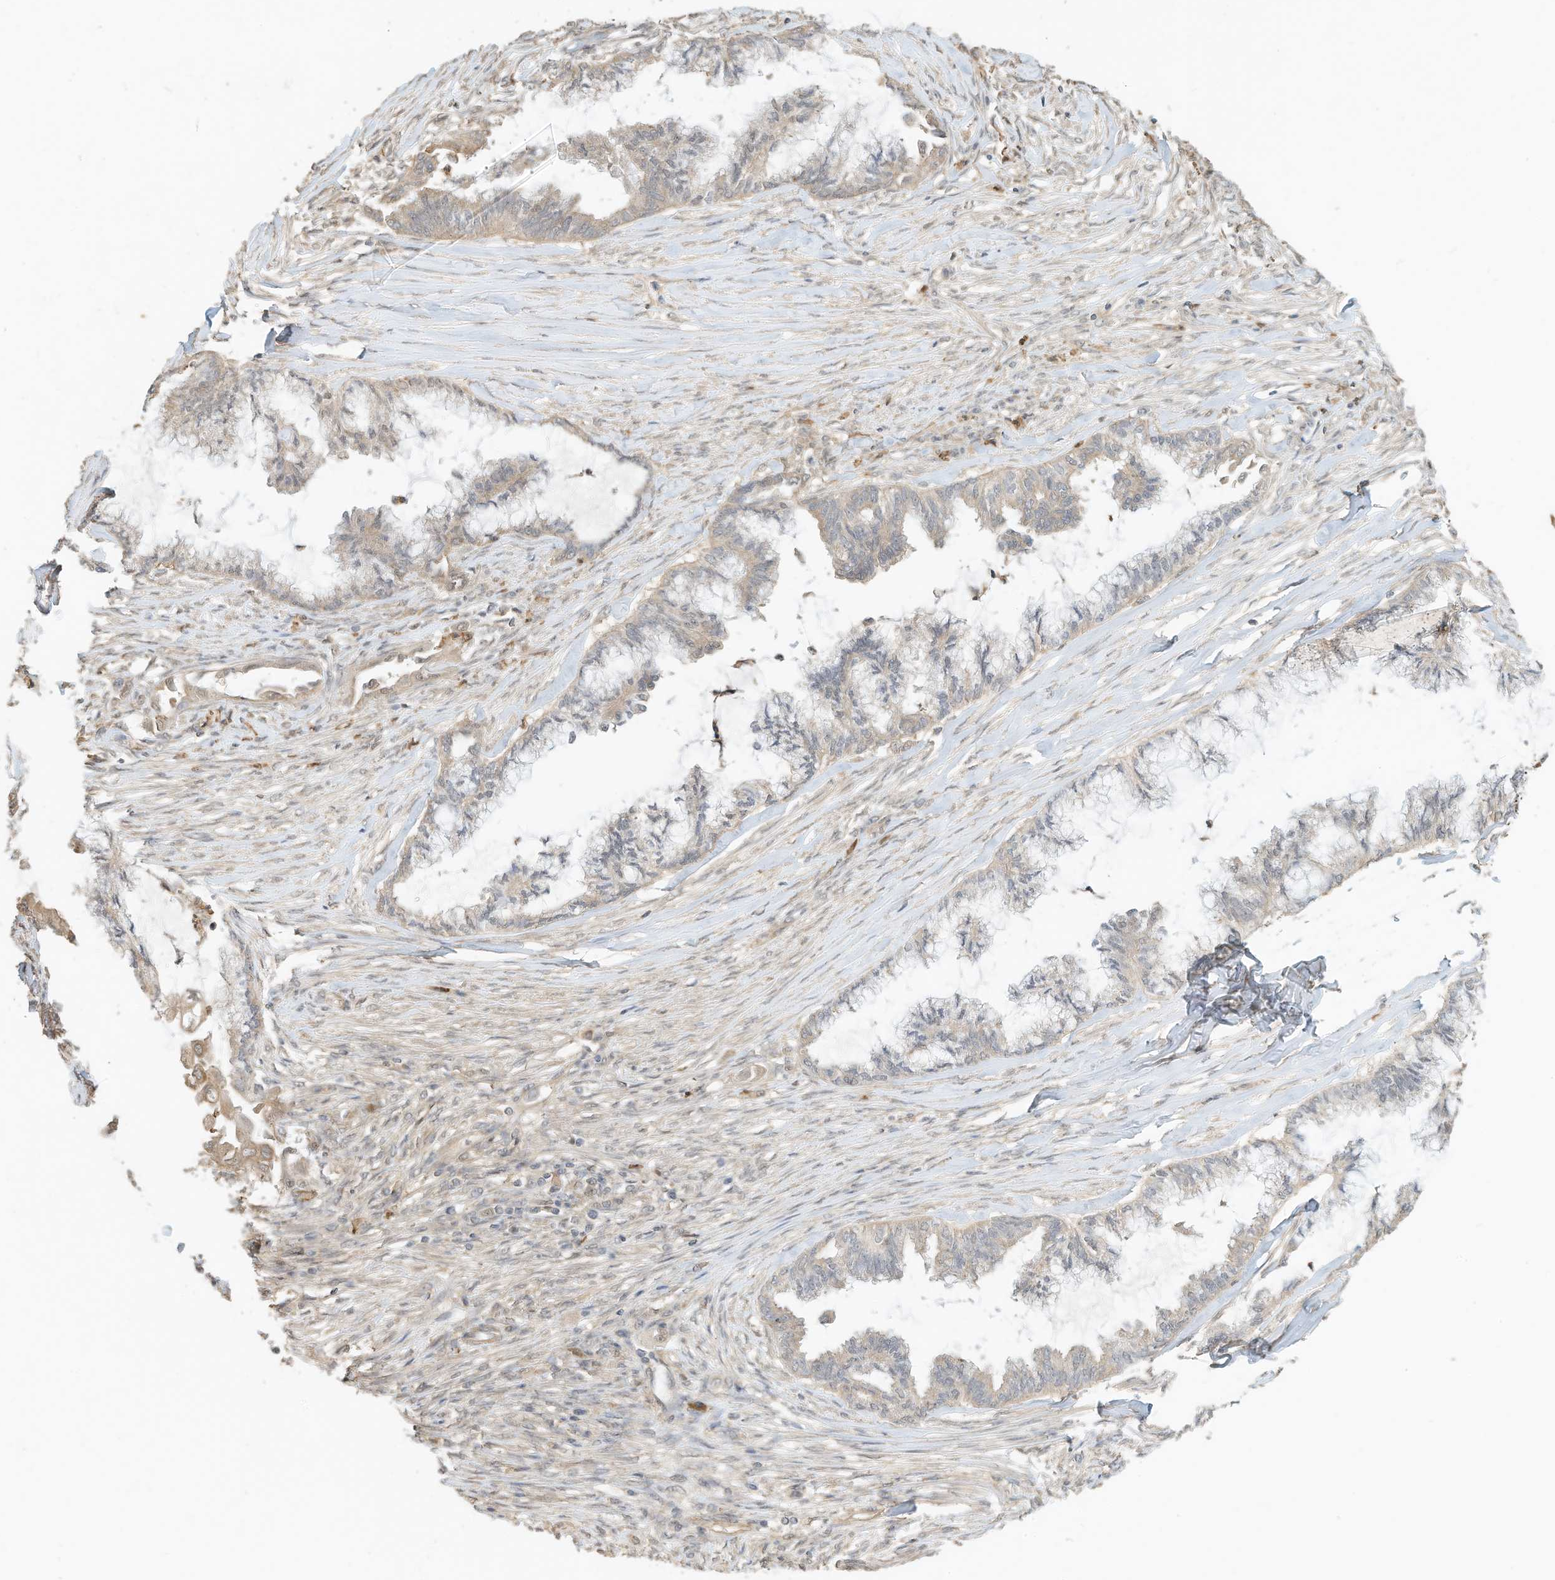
{"staining": {"intensity": "weak", "quantity": "<25%", "location": "cytoplasmic/membranous"}, "tissue": "endometrial cancer", "cell_type": "Tumor cells", "image_type": "cancer", "snomed": [{"axis": "morphology", "description": "Adenocarcinoma, NOS"}, {"axis": "topography", "description": "Endometrium"}], "caption": "Protein analysis of endometrial adenocarcinoma shows no significant staining in tumor cells. (Immunohistochemistry (ihc), brightfield microscopy, high magnification).", "gene": "OFD1", "patient": {"sex": "female", "age": 86}}